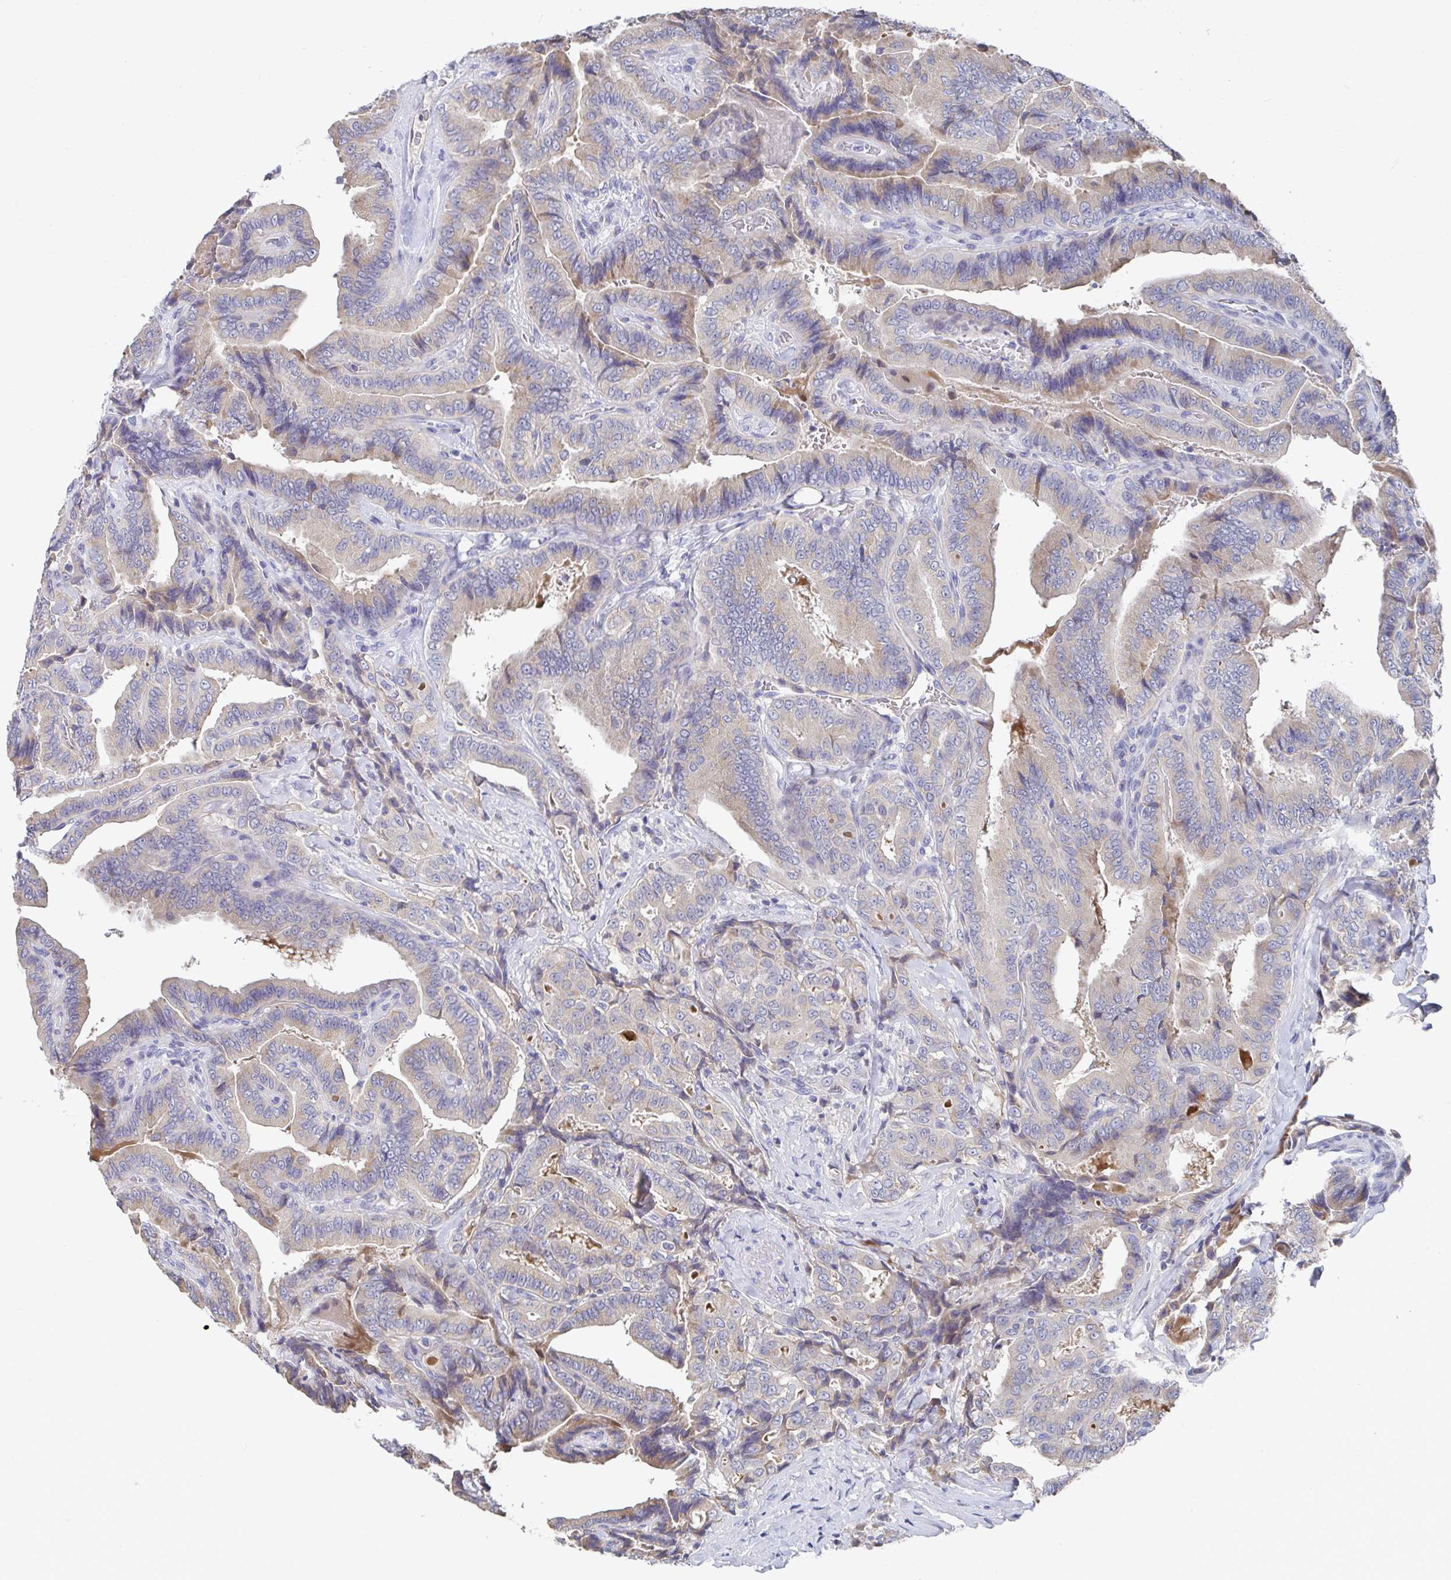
{"staining": {"intensity": "weak", "quantity": "25%-75%", "location": "cytoplasmic/membranous"}, "tissue": "thyroid cancer", "cell_type": "Tumor cells", "image_type": "cancer", "snomed": [{"axis": "morphology", "description": "Papillary adenocarcinoma, NOS"}, {"axis": "topography", "description": "Thyroid gland"}], "caption": "This histopathology image displays immunohistochemistry staining of thyroid papillary adenocarcinoma, with low weak cytoplasmic/membranous expression in approximately 25%-75% of tumor cells.", "gene": "TAS2R39", "patient": {"sex": "male", "age": 61}}